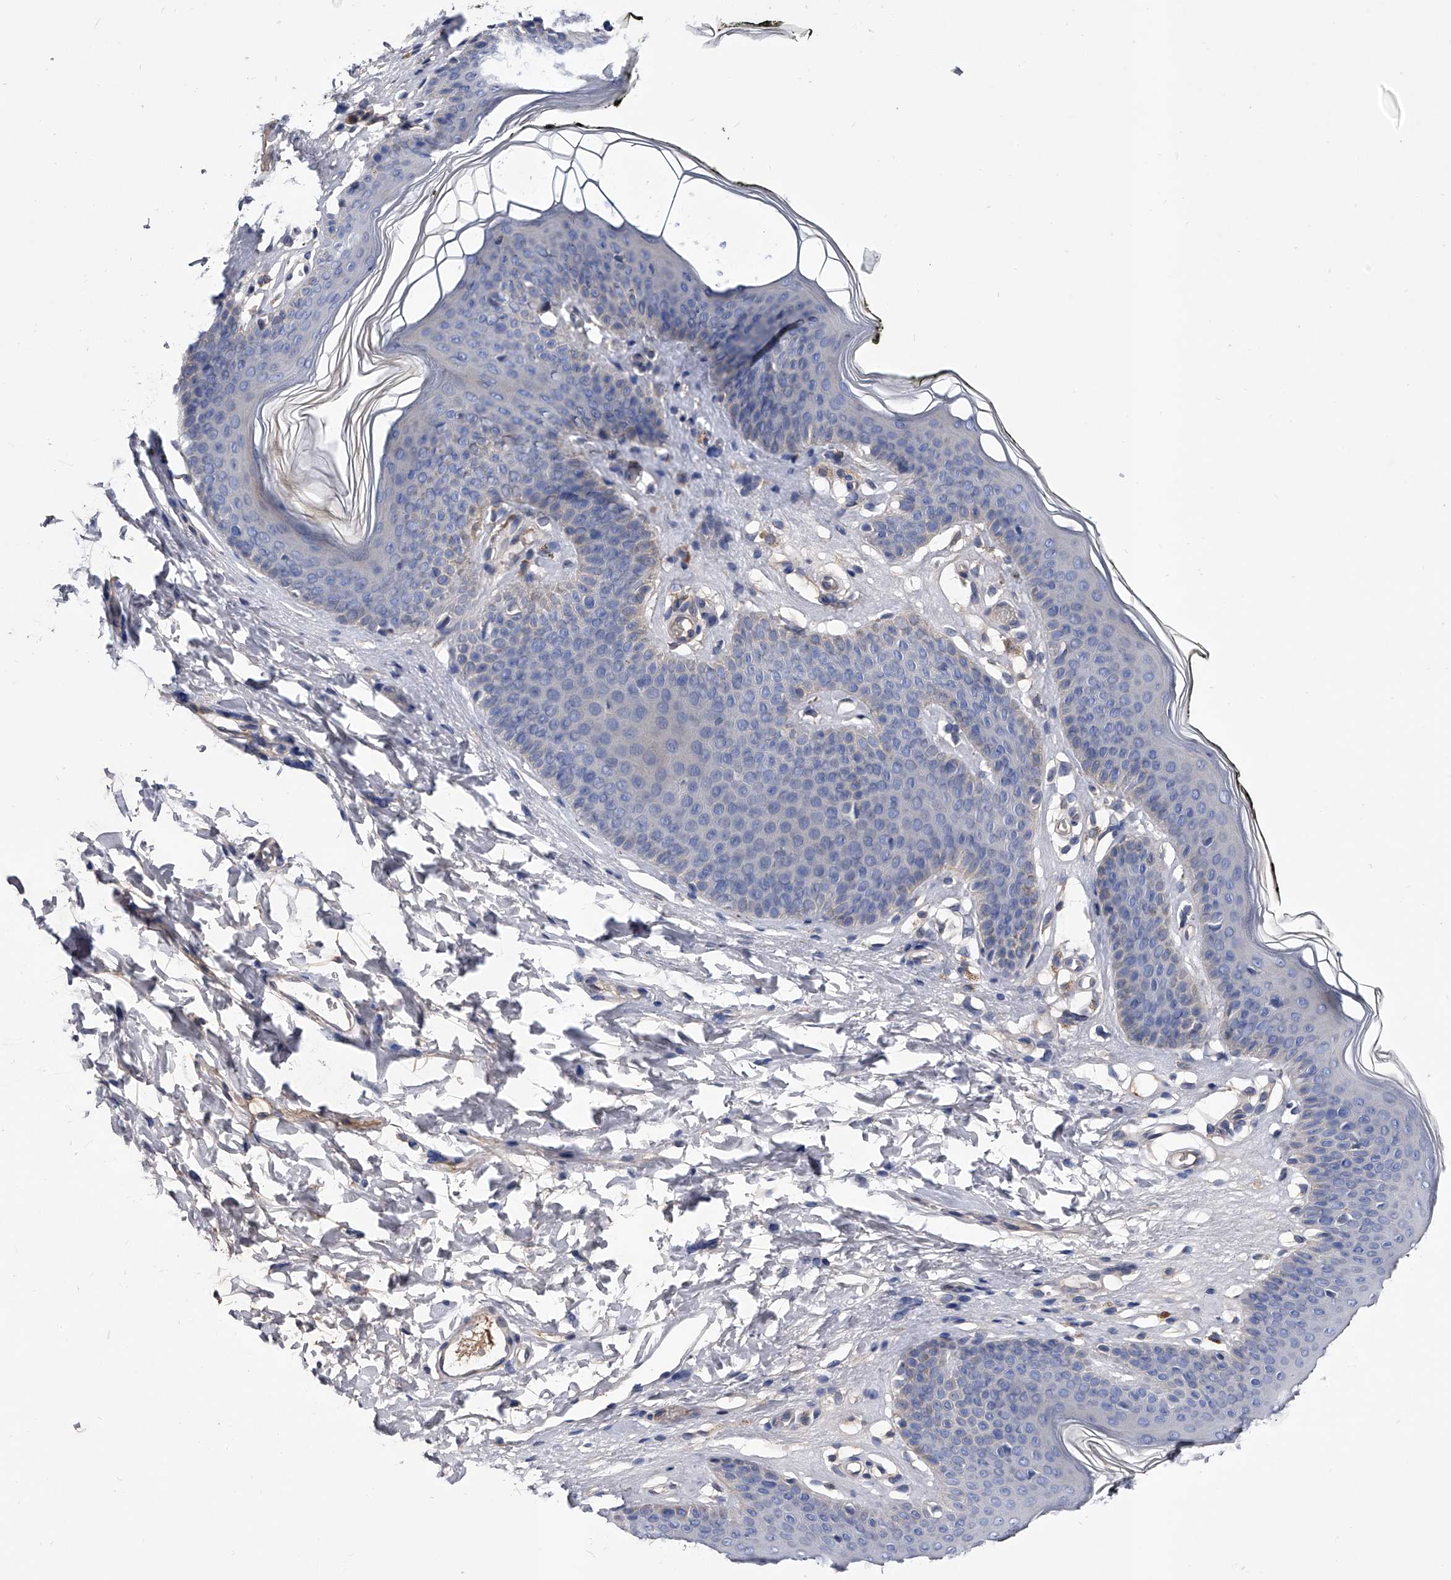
{"staining": {"intensity": "negative", "quantity": "none", "location": "none"}, "tissue": "skin", "cell_type": "Epidermal cells", "image_type": "normal", "snomed": [{"axis": "morphology", "description": "Normal tissue, NOS"}, {"axis": "morphology", "description": "Inflammation, NOS"}, {"axis": "topography", "description": "Vulva"}], "caption": "An image of skin stained for a protein exhibits no brown staining in epidermal cells.", "gene": "EFCAB7", "patient": {"sex": "female", "age": 84}}